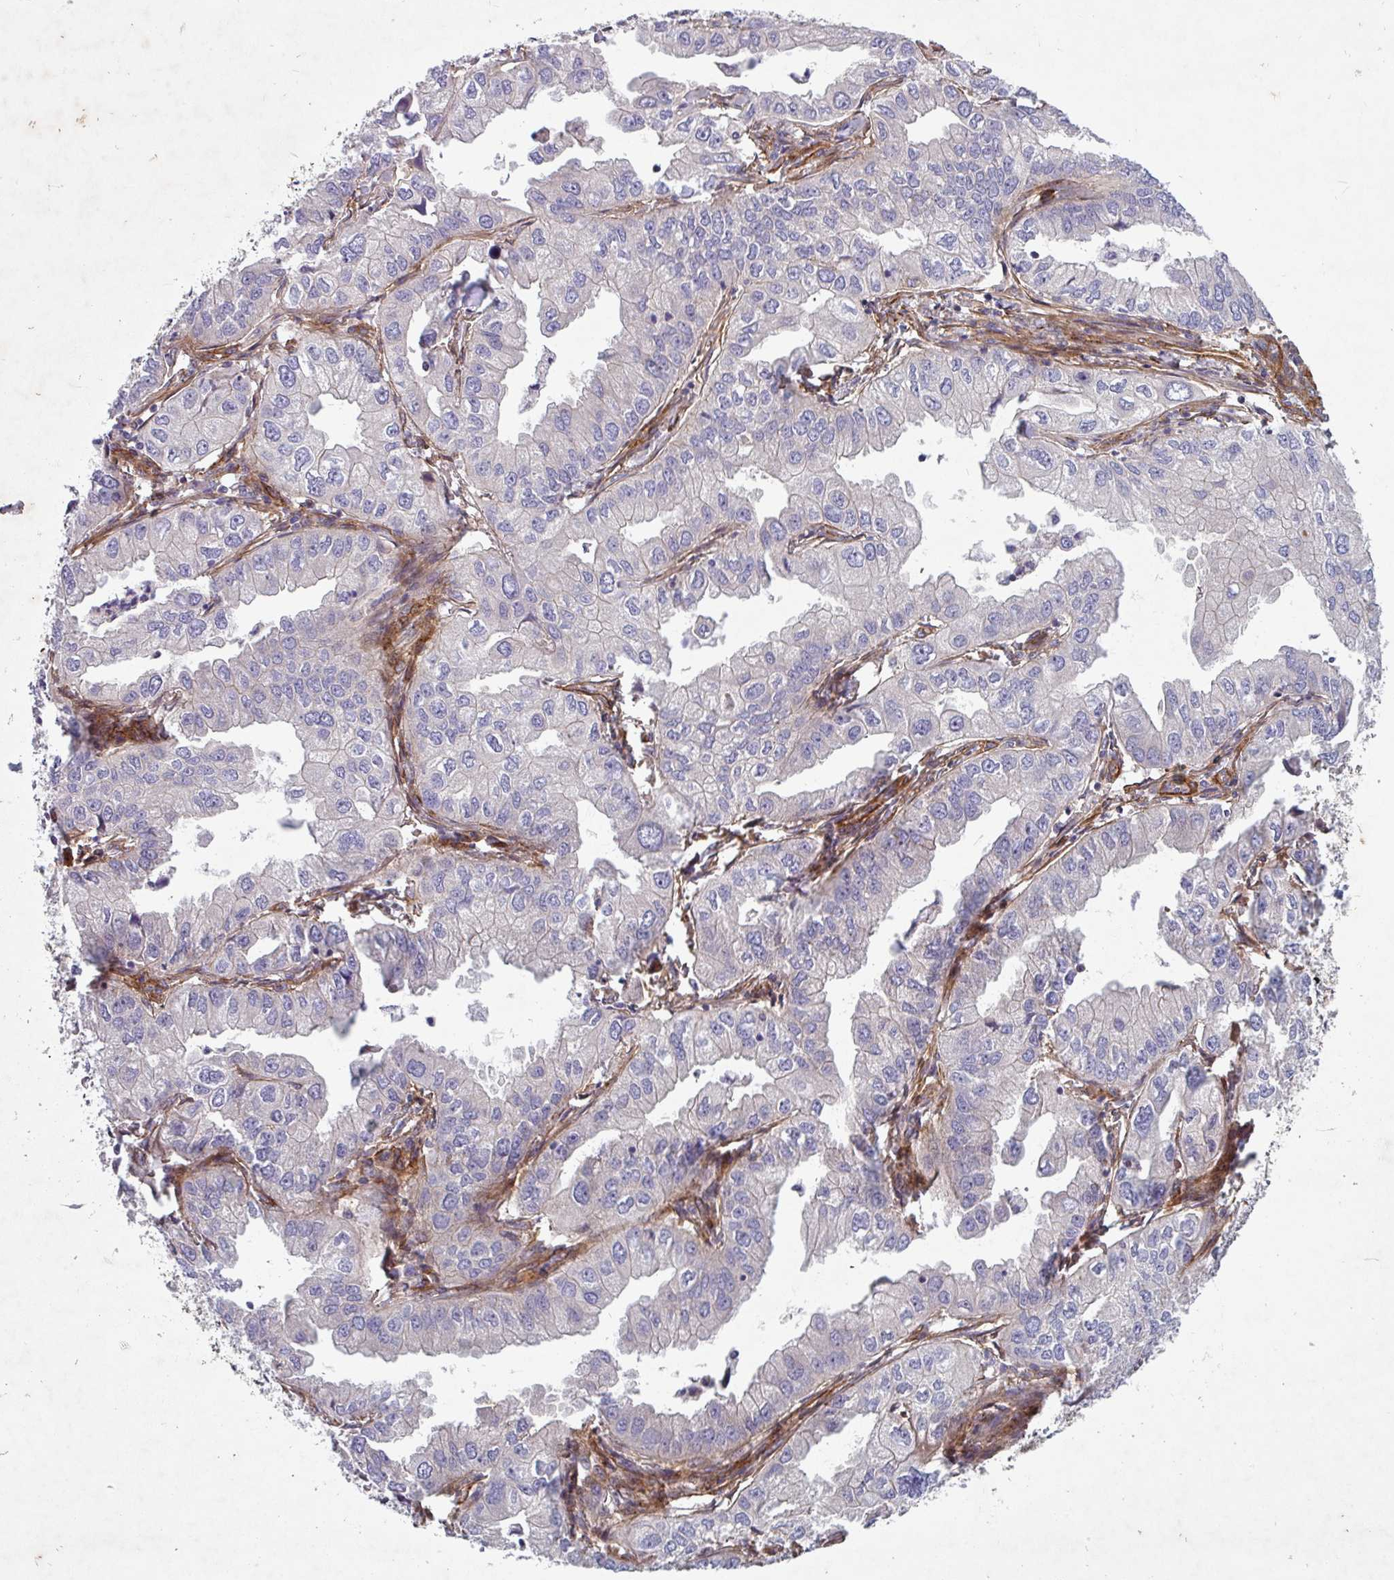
{"staining": {"intensity": "negative", "quantity": "none", "location": "none"}, "tissue": "lung cancer", "cell_type": "Tumor cells", "image_type": "cancer", "snomed": [{"axis": "morphology", "description": "Adenocarcinoma, NOS"}, {"axis": "topography", "description": "Lung"}], "caption": "Immunohistochemistry (IHC) micrograph of human adenocarcinoma (lung) stained for a protein (brown), which displays no expression in tumor cells.", "gene": "ATP2C2", "patient": {"sex": "male", "age": 48}}